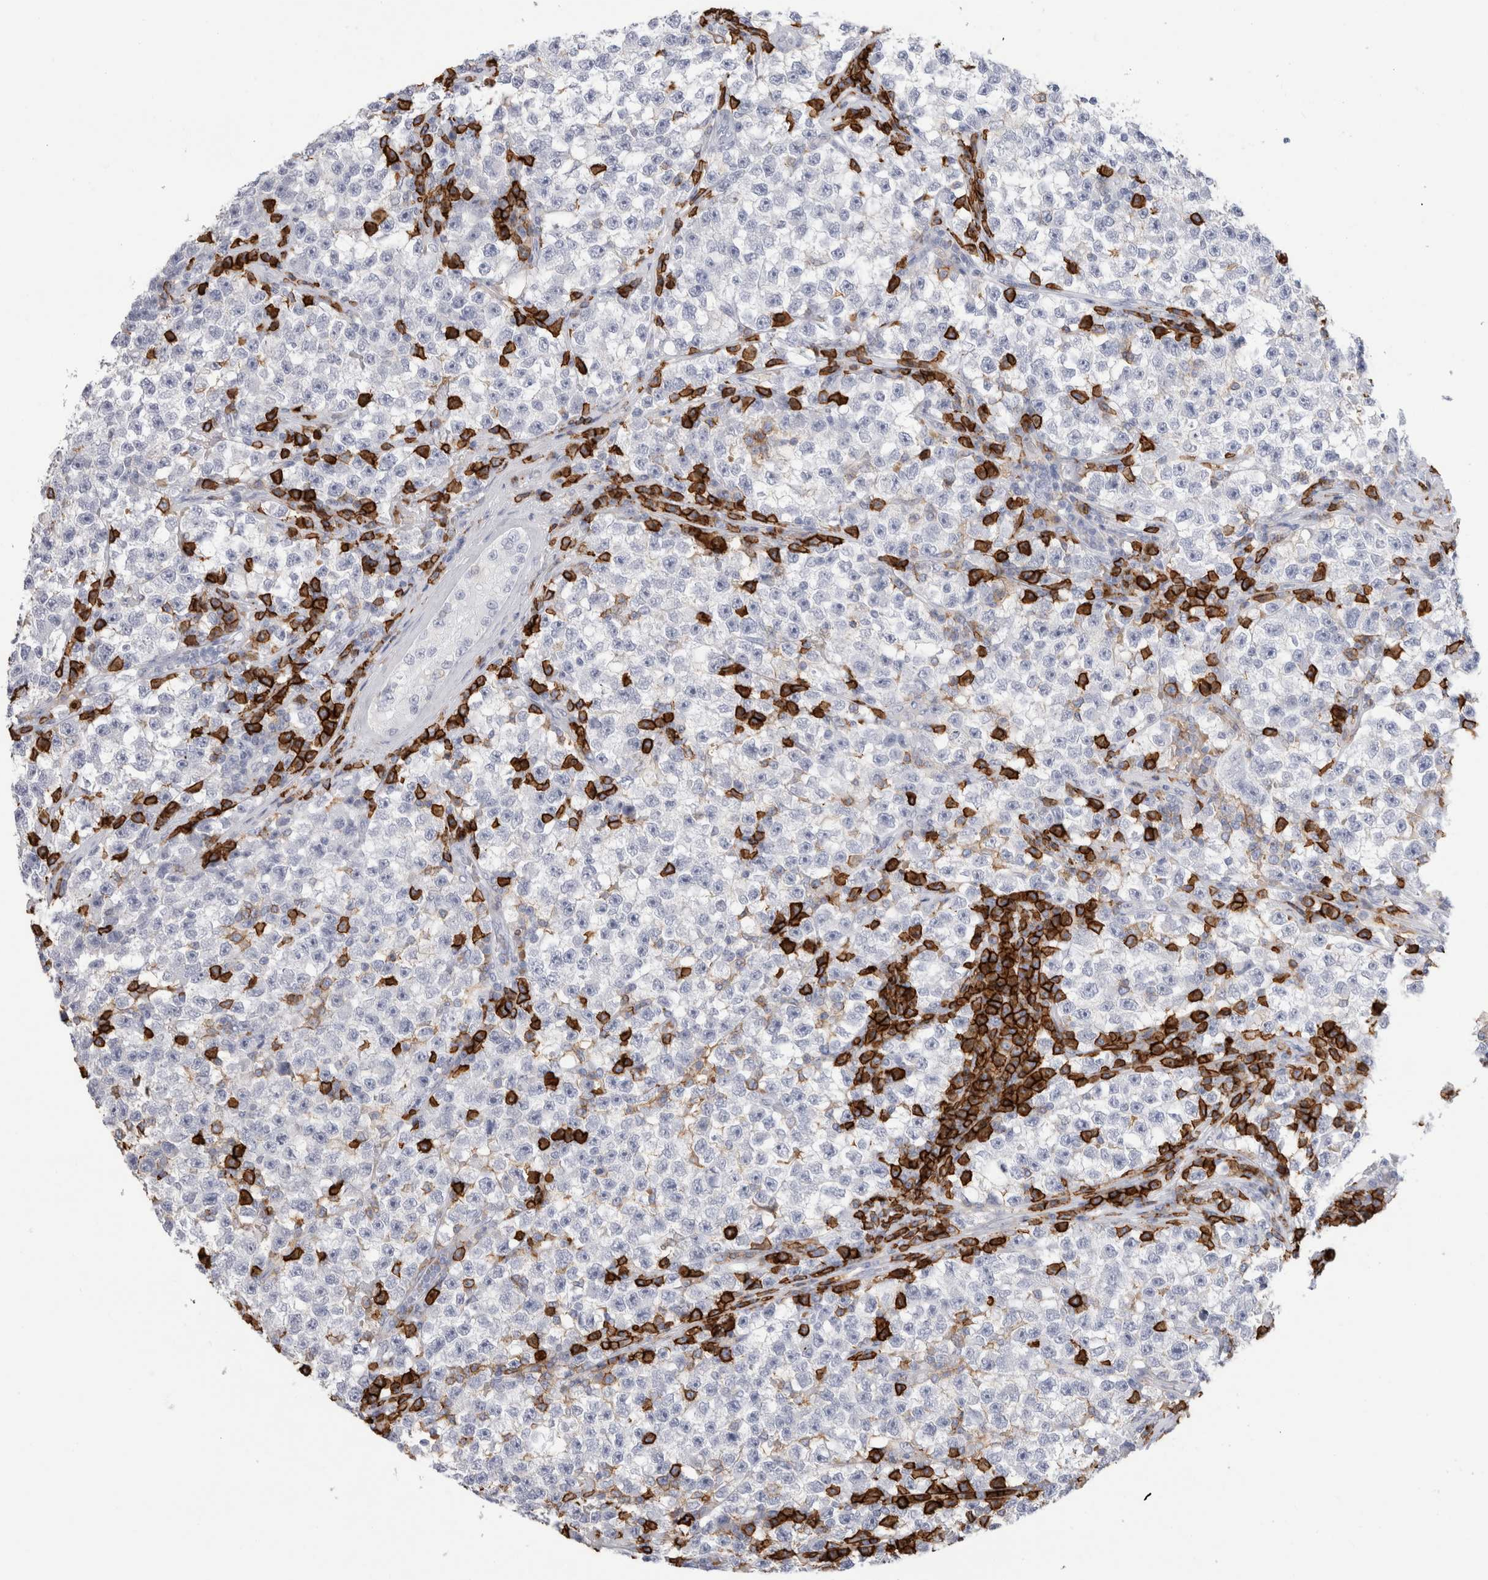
{"staining": {"intensity": "negative", "quantity": "none", "location": "none"}, "tissue": "testis cancer", "cell_type": "Tumor cells", "image_type": "cancer", "snomed": [{"axis": "morphology", "description": "Seminoma, NOS"}, {"axis": "topography", "description": "Testis"}], "caption": "Tumor cells are negative for protein expression in human testis cancer (seminoma).", "gene": "CD38", "patient": {"sex": "male", "age": 22}}